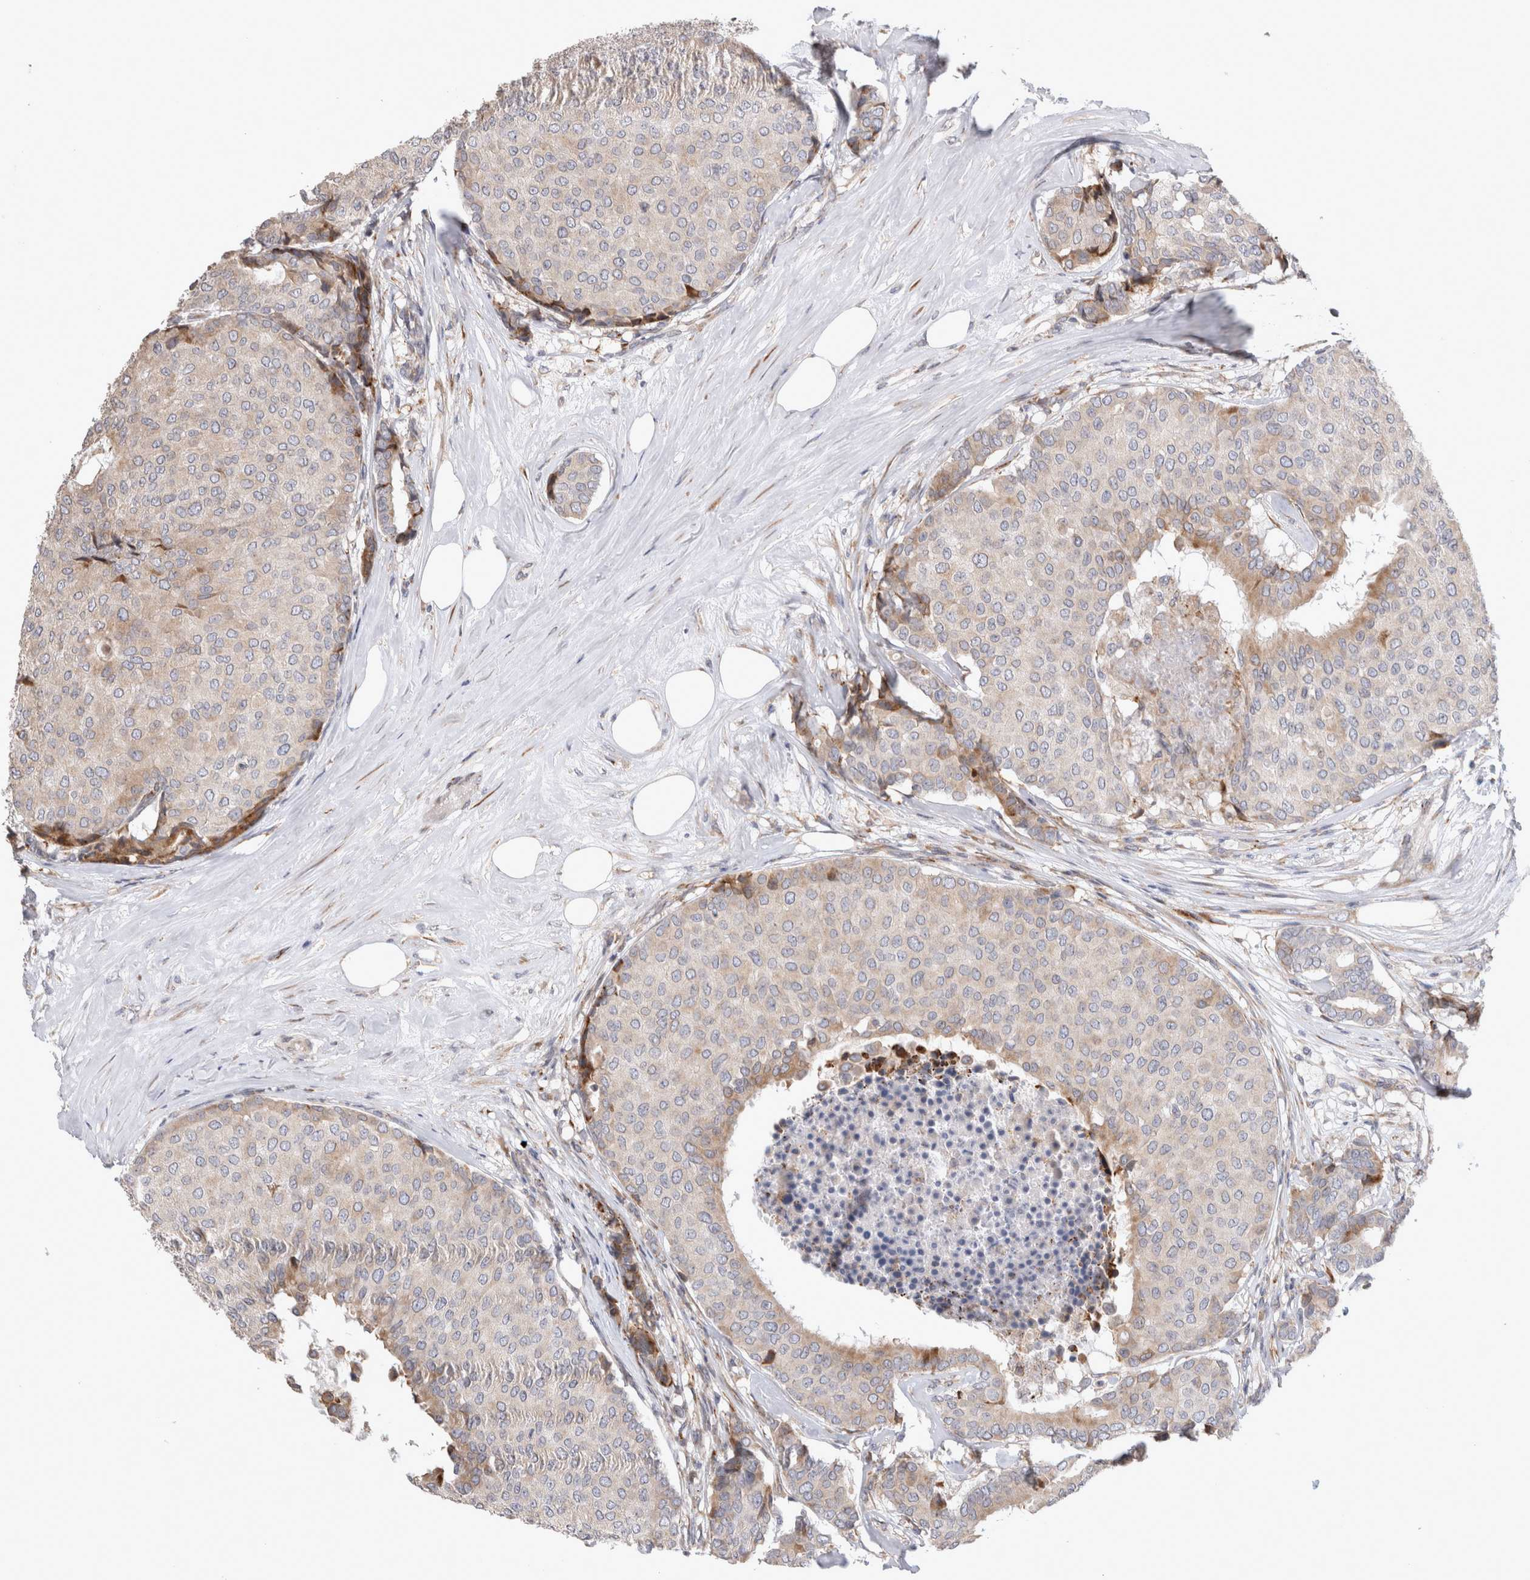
{"staining": {"intensity": "moderate", "quantity": "<25%", "location": "cytoplasmic/membranous"}, "tissue": "breast cancer", "cell_type": "Tumor cells", "image_type": "cancer", "snomed": [{"axis": "morphology", "description": "Duct carcinoma"}, {"axis": "topography", "description": "Breast"}], "caption": "Breast cancer (invasive ductal carcinoma) was stained to show a protein in brown. There is low levels of moderate cytoplasmic/membranous positivity in approximately <25% of tumor cells.", "gene": "TRMT9B", "patient": {"sex": "female", "age": 75}}